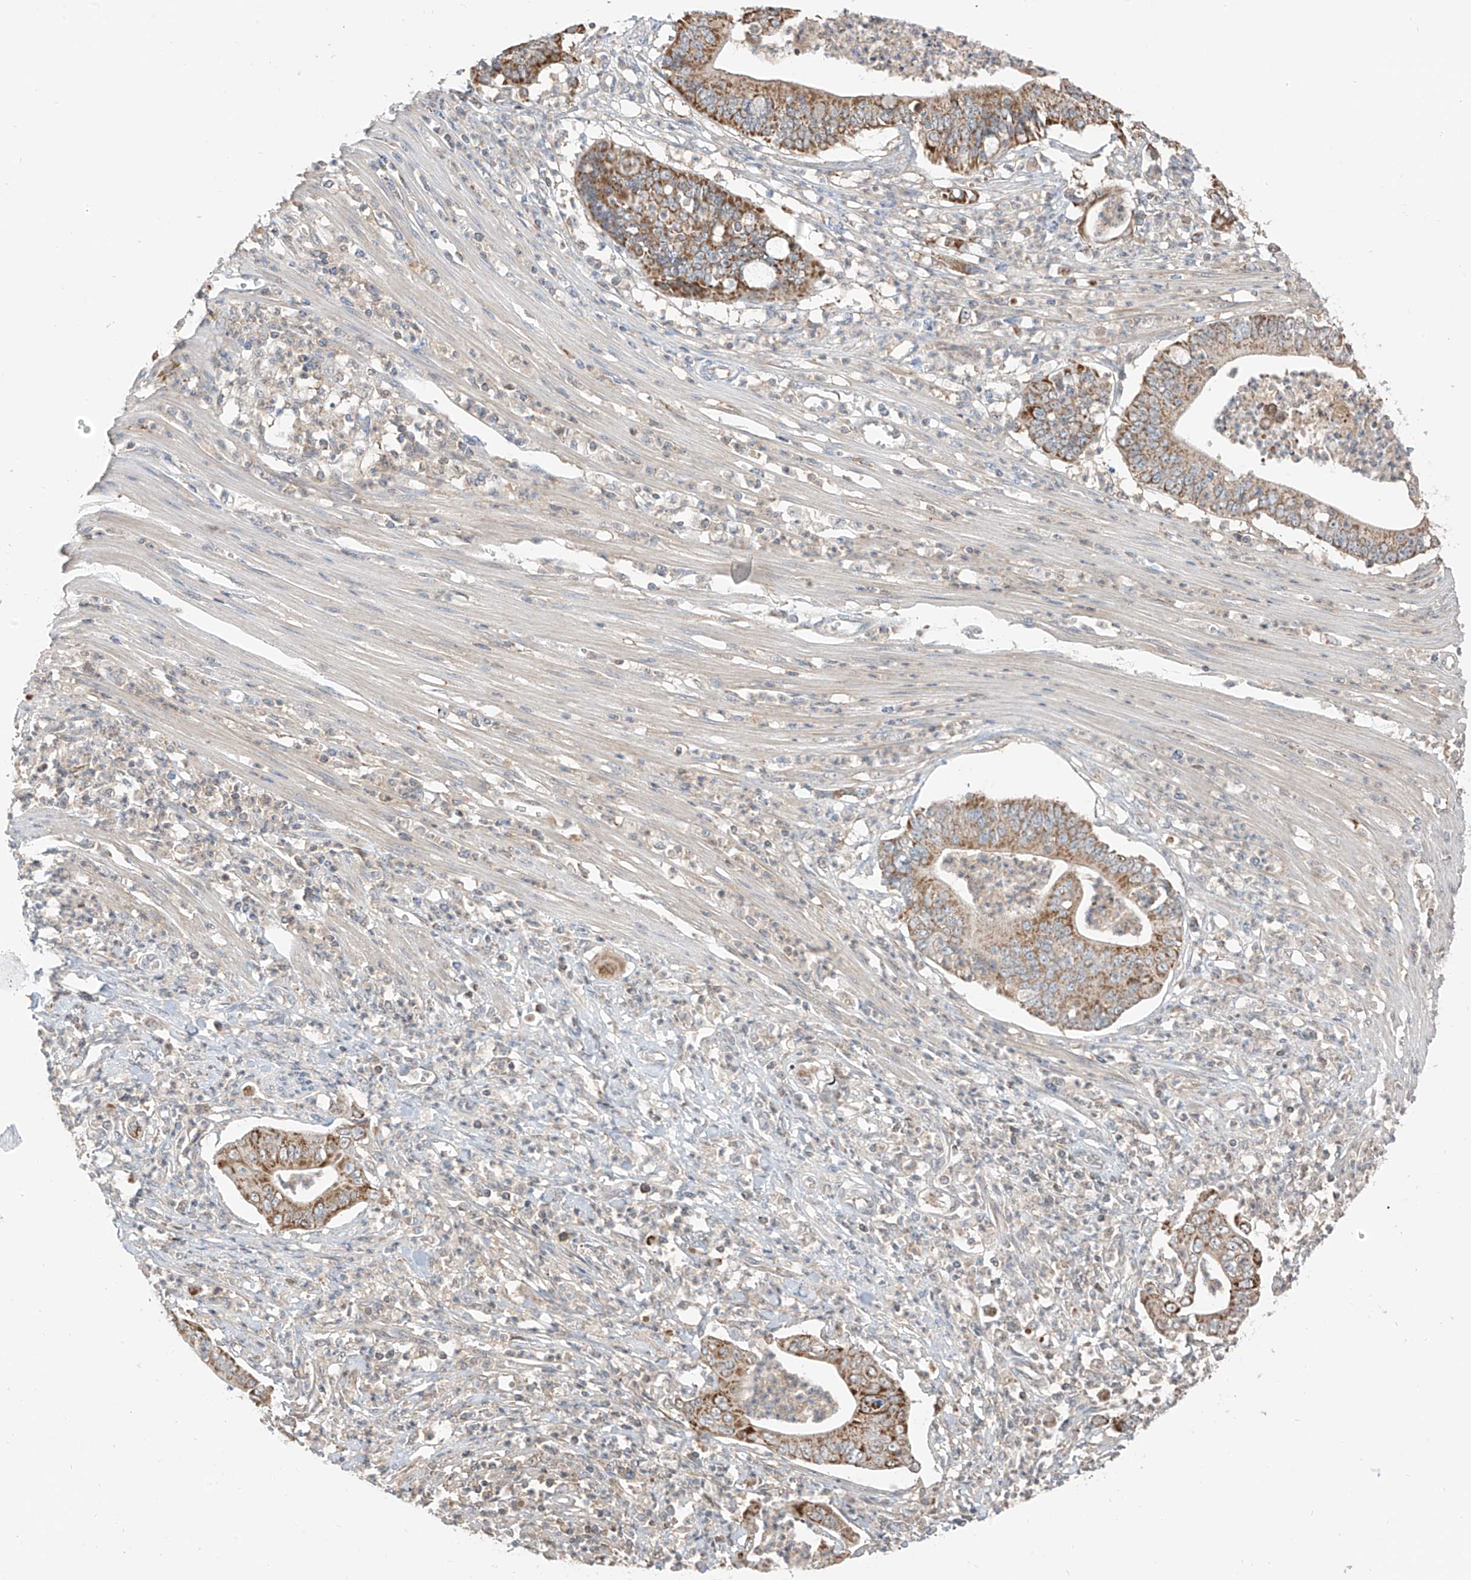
{"staining": {"intensity": "moderate", "quantity": ">75%", "location": "cytoplasmic/membranous"}, "tissue": "pancreatic cancer", "cell_type": "Tumor cells", "image_type": "cancer", "snomed": [{"axis": "morphology", "description": "Adenocarcinoma, NOS"}, {"axis": "topography", "description": "Pancreas"}], "caption": "Immunohistochemical staining of human pancreatic adenocarcinoma exhibits moderate cytoplasmic/membranous protein staining in about >75% of tumor cells.", "gene": "ETHE1", "patient": {"sex": "male", "age": 69}}